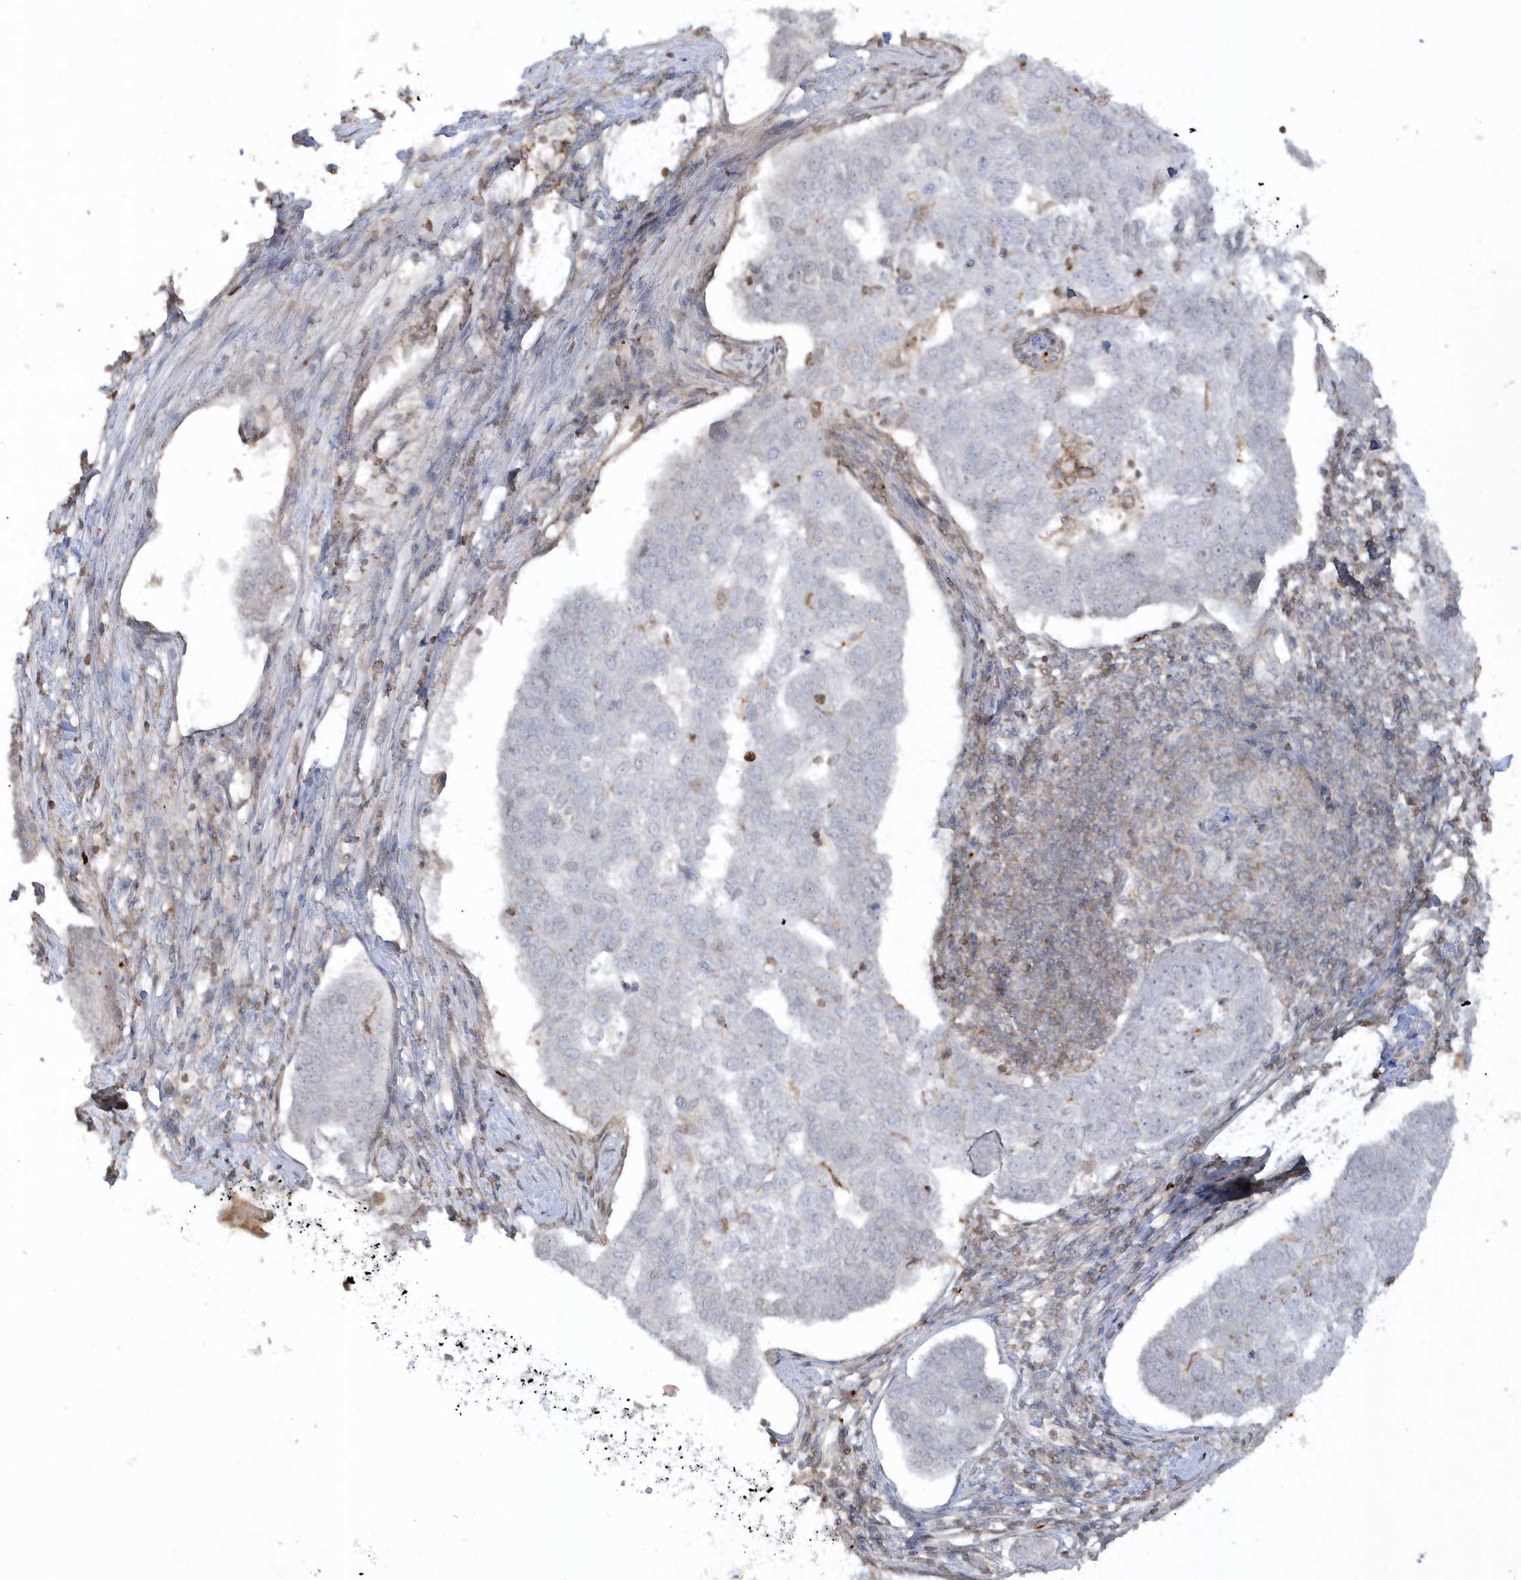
{"staining": {"intensity": "negative", "quantity": "none", "location": "none"}, "tissue": "pancreatic cancer", "cell_type": "Tumor cells", "image_type": "cancer", "snomed": [{"axis": "morphology", "description": "Adenocarcinoma, NOS"}, {"axis": "topography", "description": "Pancreas"}], "caption": "The micrograph reveals no significant staining in tumor cells of pancreatic adenocarcinoma.", "gene": "BSN", "patient": {"sex": "female", "age": 61}}